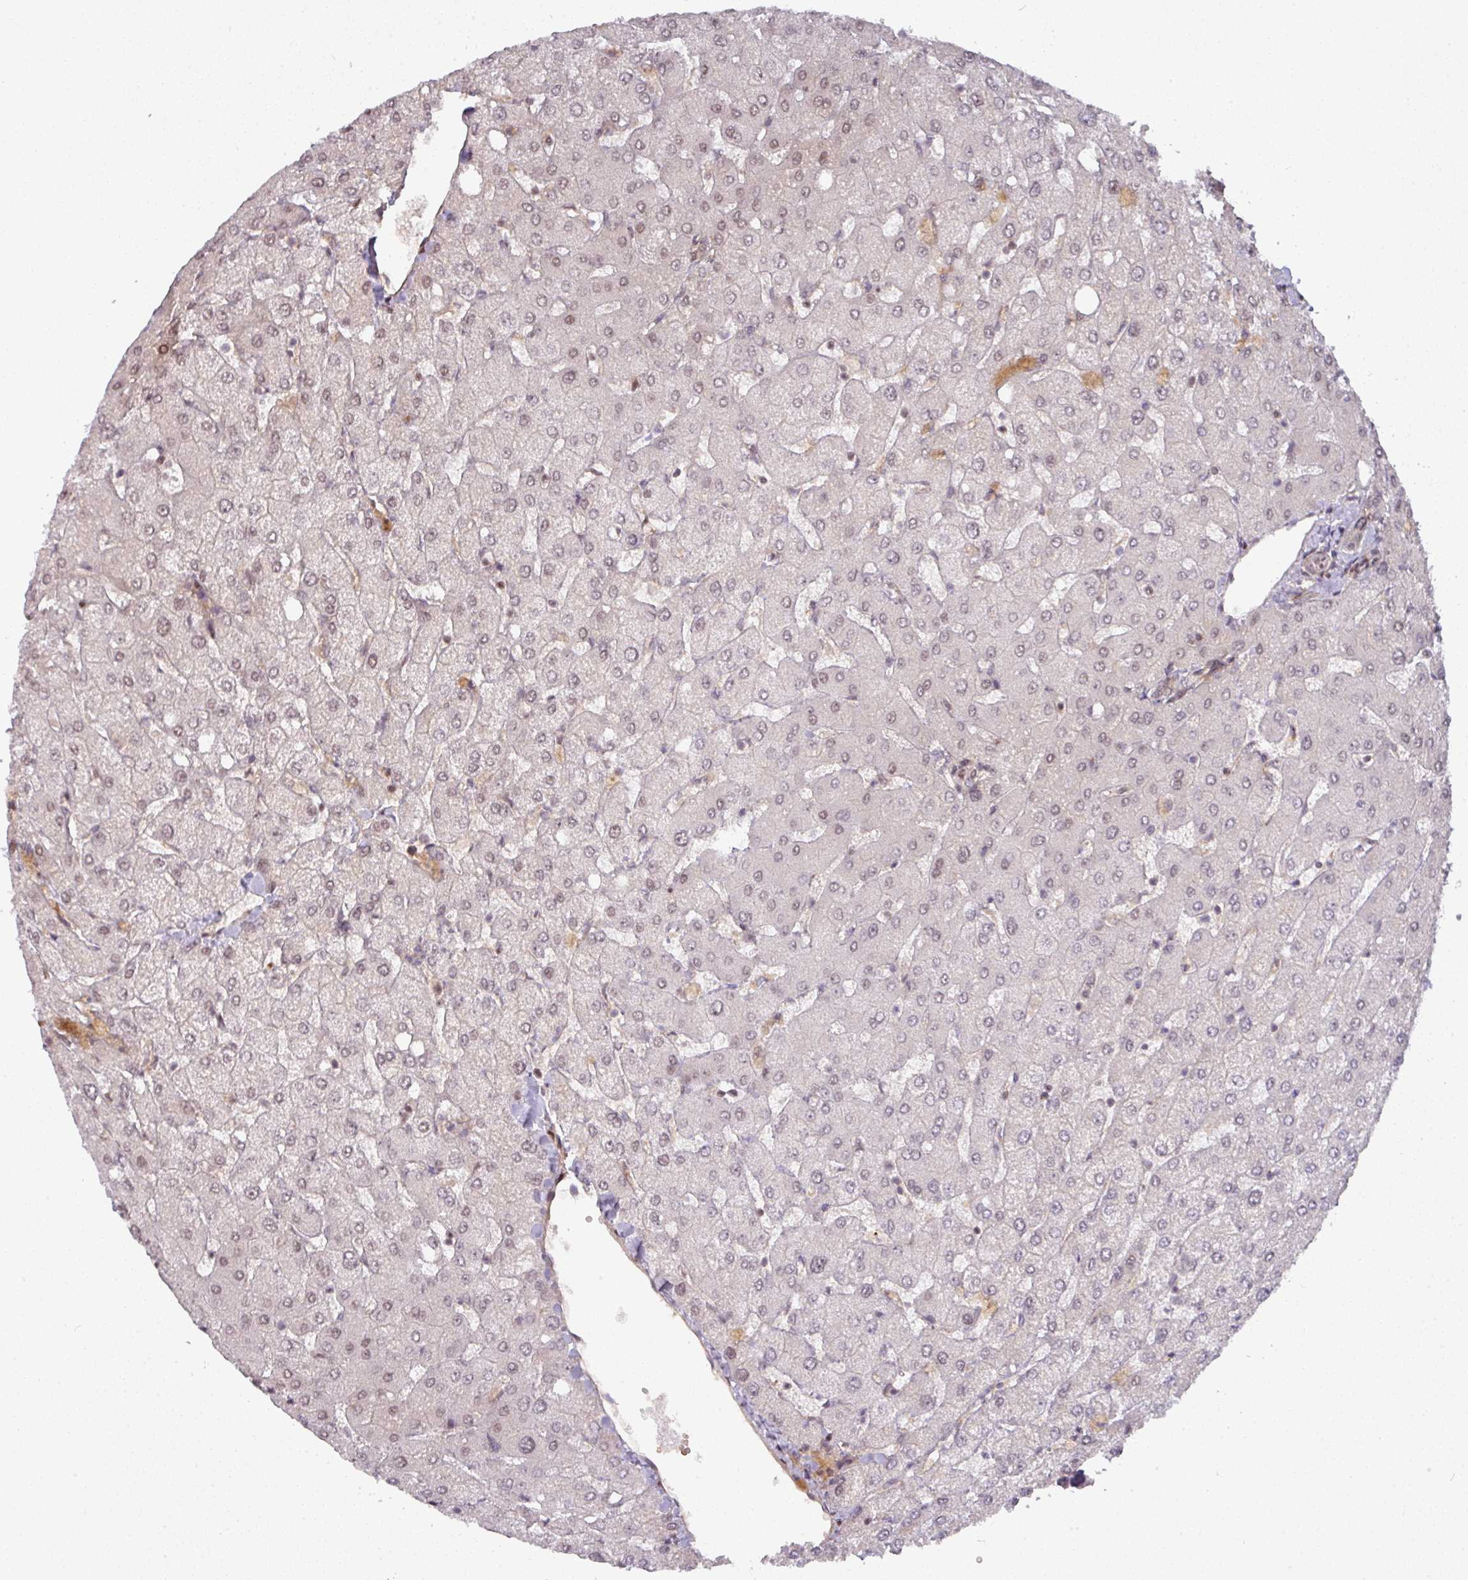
{"staining": {"intensity": "weak", "quantity": "25%-75%", "location": "nuclear"}, "tissue": "liver", "cell_type": "Cholangiocytes", "image_type": "normal", "snomed": [{"axis": "morphology", "description": "Normal tissue, NOS"}, {"axis": "topography", "description": "Liver"}], "caption": "High-power microscopy captured an IHC micrograph of unremarkable liver, revealing weak nuclear staining in approximately 25%-75% of cholangiocytes. The staining was performed using DAB to visualize the protein expression in brown, while the nuclei were stained in blue with hematoxylin (Magnification: 20x).", "gene": "CIC", "patient": {"sex": "female", "age": 54}}